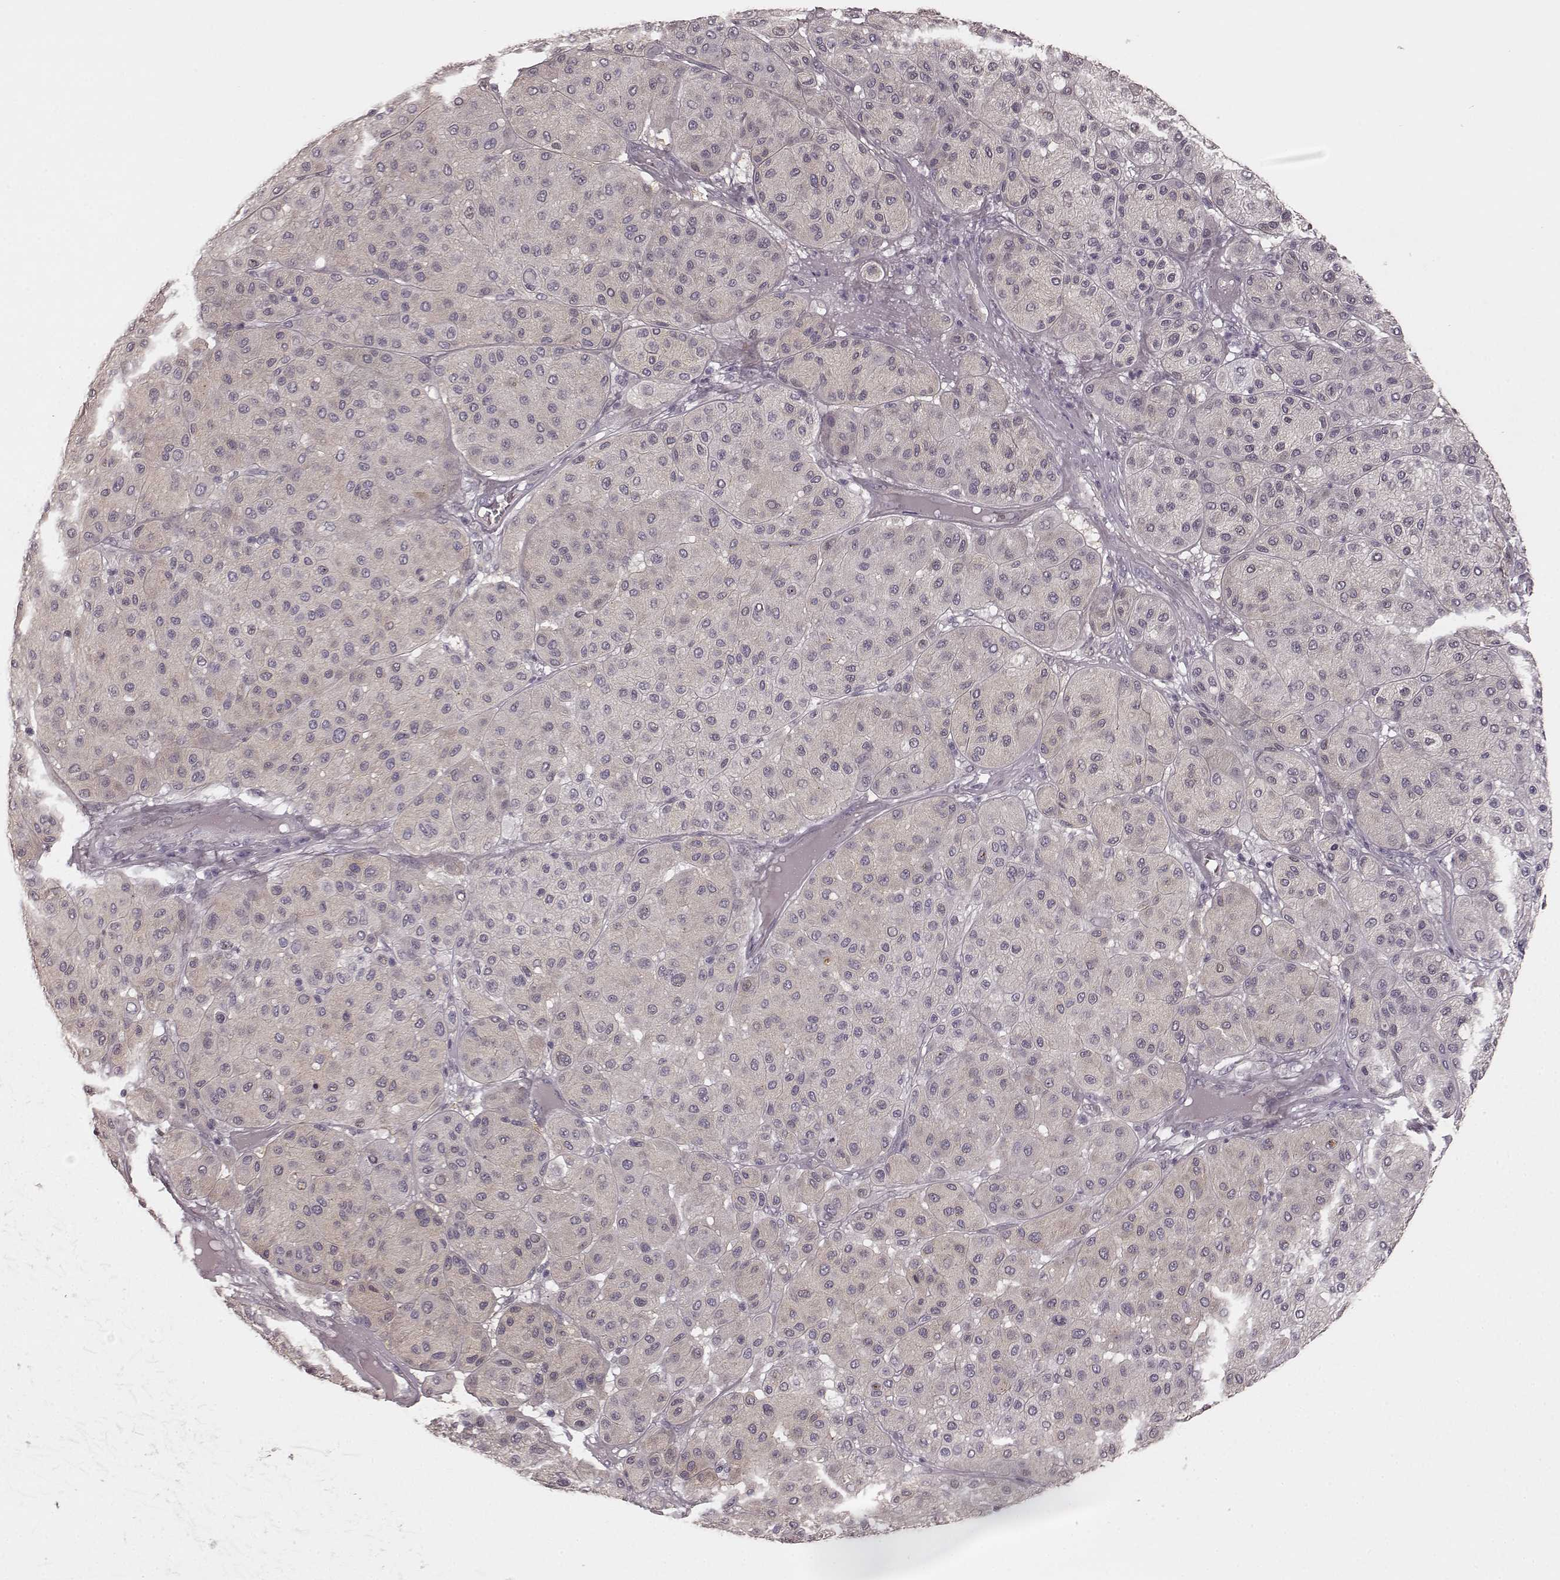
{"staining": {"intensity": "negative", "quantity": "none", "location": "none"}, "tissue": "melanoma", "cell_type": "Tumor cells", "image_type": "cancer", "snomed": [{"axis": "morphology", "description": "Malignant melanoma, Metastatic site"}, {"axis": "topography", "description": "Smooth muscle"}], "caption": "DAB immunohistochemical staining of malignant melanoma (metastatic site) reveals no significant positivity in tumor cells.", "gene": "PRKCE", "patient": {"sex": "male", "age": 41}}